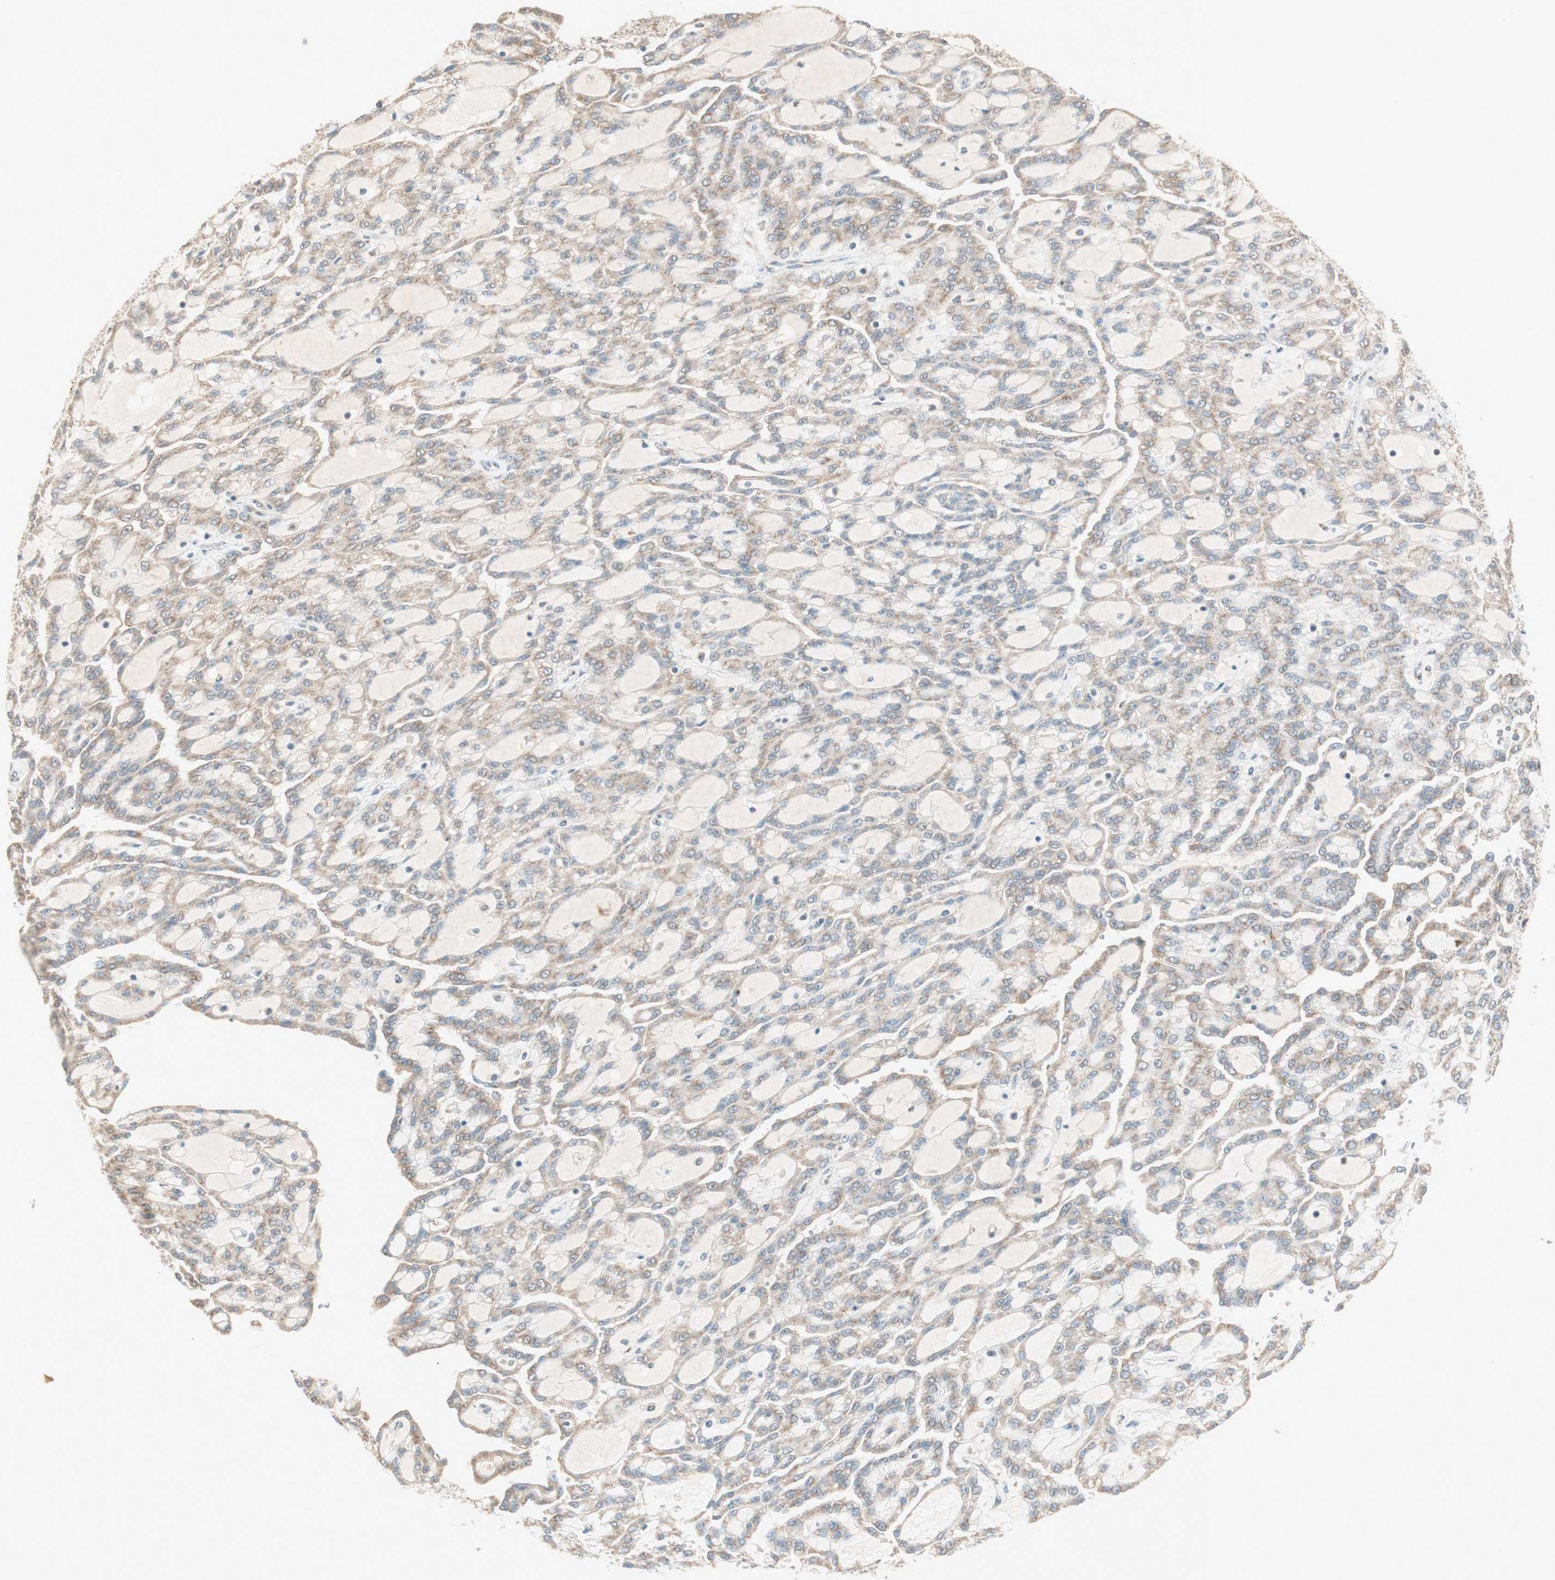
{"staining": {"intensity": "weak", "quantity": "25%-75%", "location": "cytoplasmic/membranous"}, "tissue": "renal cancer", "cell_type": "Tumor cells", "image_type": "cancer", "snomed": [{"axis": "morphology", "description": "Adenocarcinoma, NOS"}, {"axis": "topography", "description": "Kidney"}], "caption": "Approximately 25%-75% of tumor cells in human renal cancer (adenocarcinoma) show weak cytoplasmic/membranous protein staining as visualized by brown immunohistochemical staining.", "gene": "SEC16A", "patient": {"sex": "male", "age": 63}}